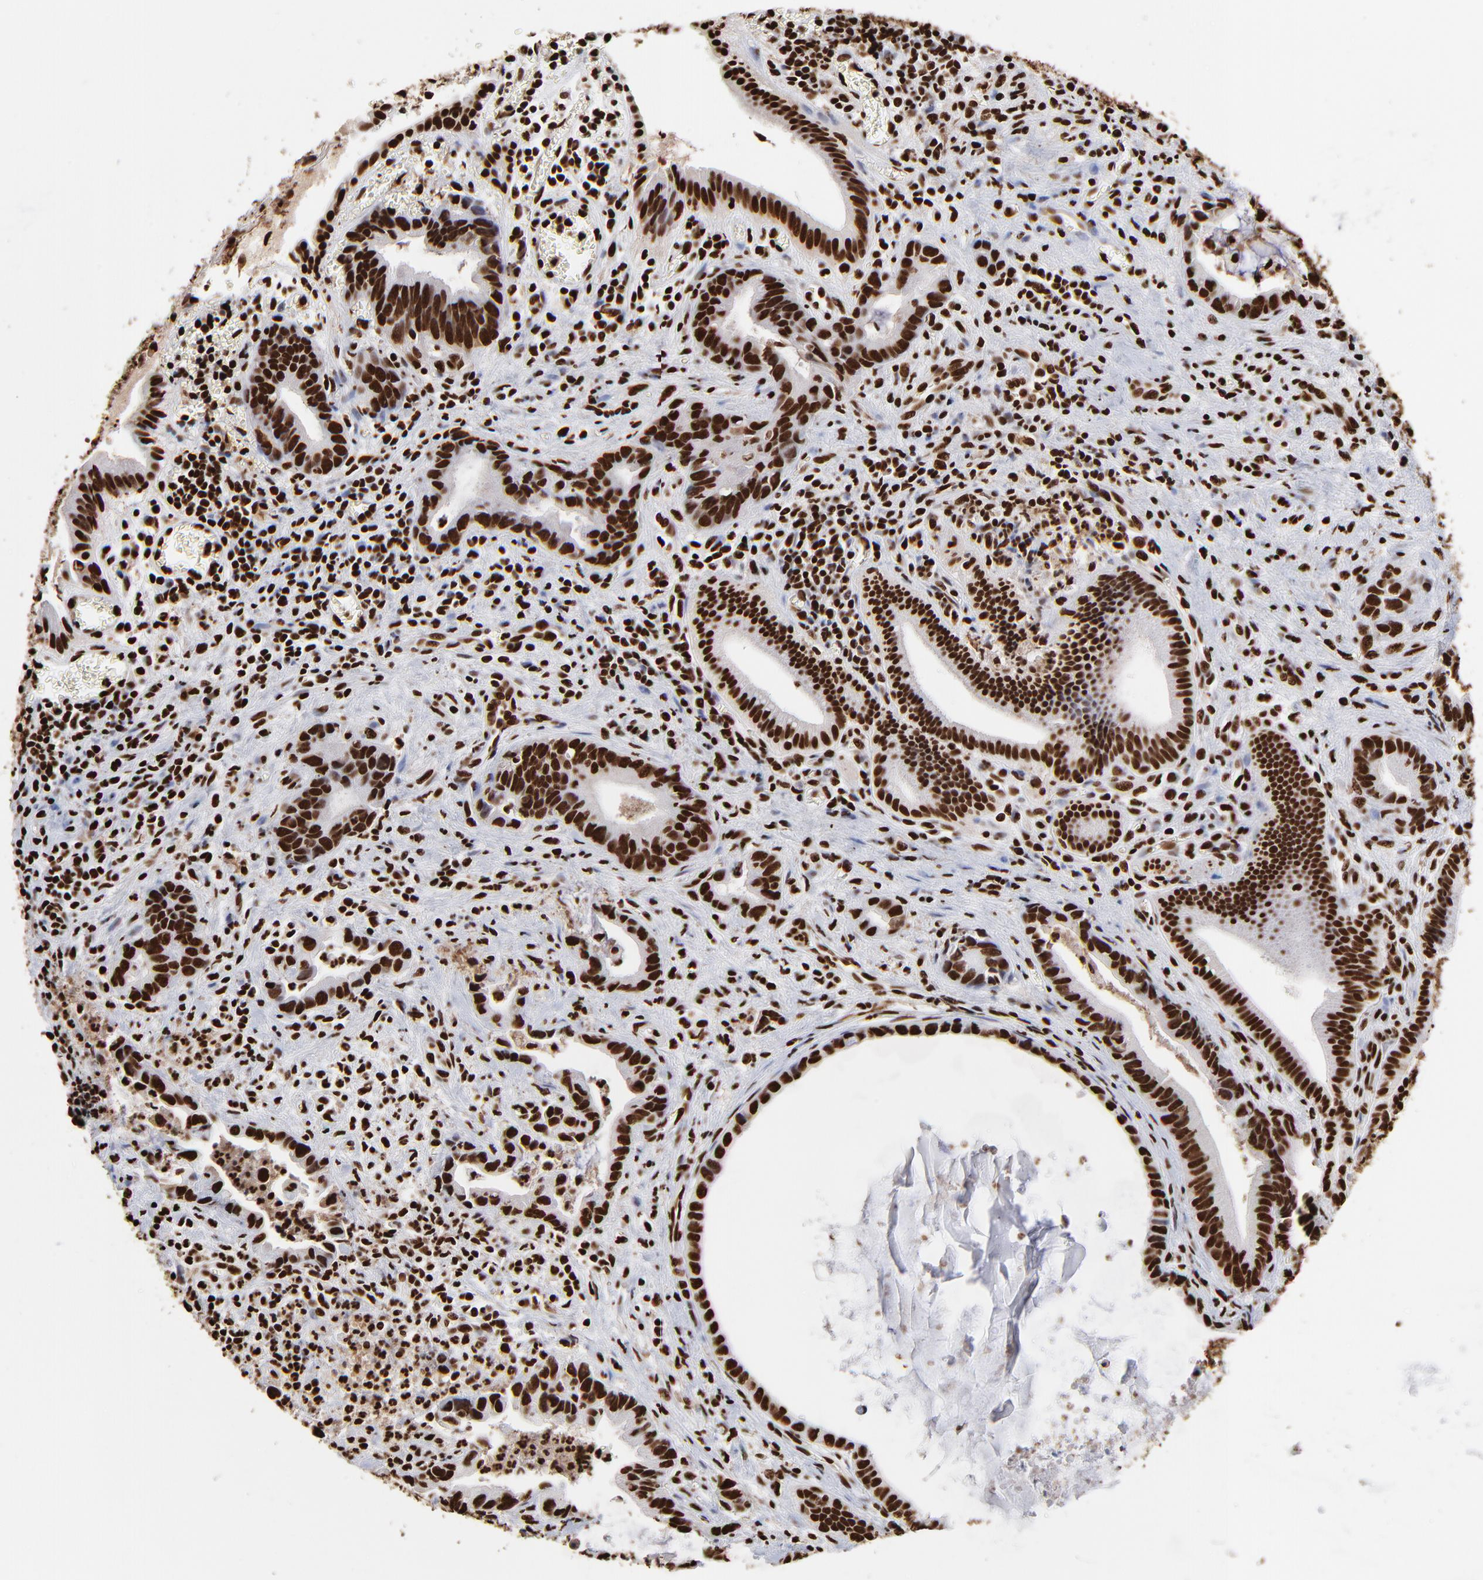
{"staining": {"intensity": "strong", "quantity": ">75%", "location": "nuclear"}, "tissue": "liver cancer", "cell_type": "Tumor cells", "image_type": "cancer", "snomed": [{"axis": "morphology", "description": "Cholangiocarcinoma"}, {"axis": "topography", "description": "Liver"}], "caption": "A histopathology image of human cholangiocarcinoma (liver) stained for a protein demonstrates strong nuclear brown staining in tumor cells.", "gene": "ZNF544", "patient": {"sex": "female", "age": 55}}